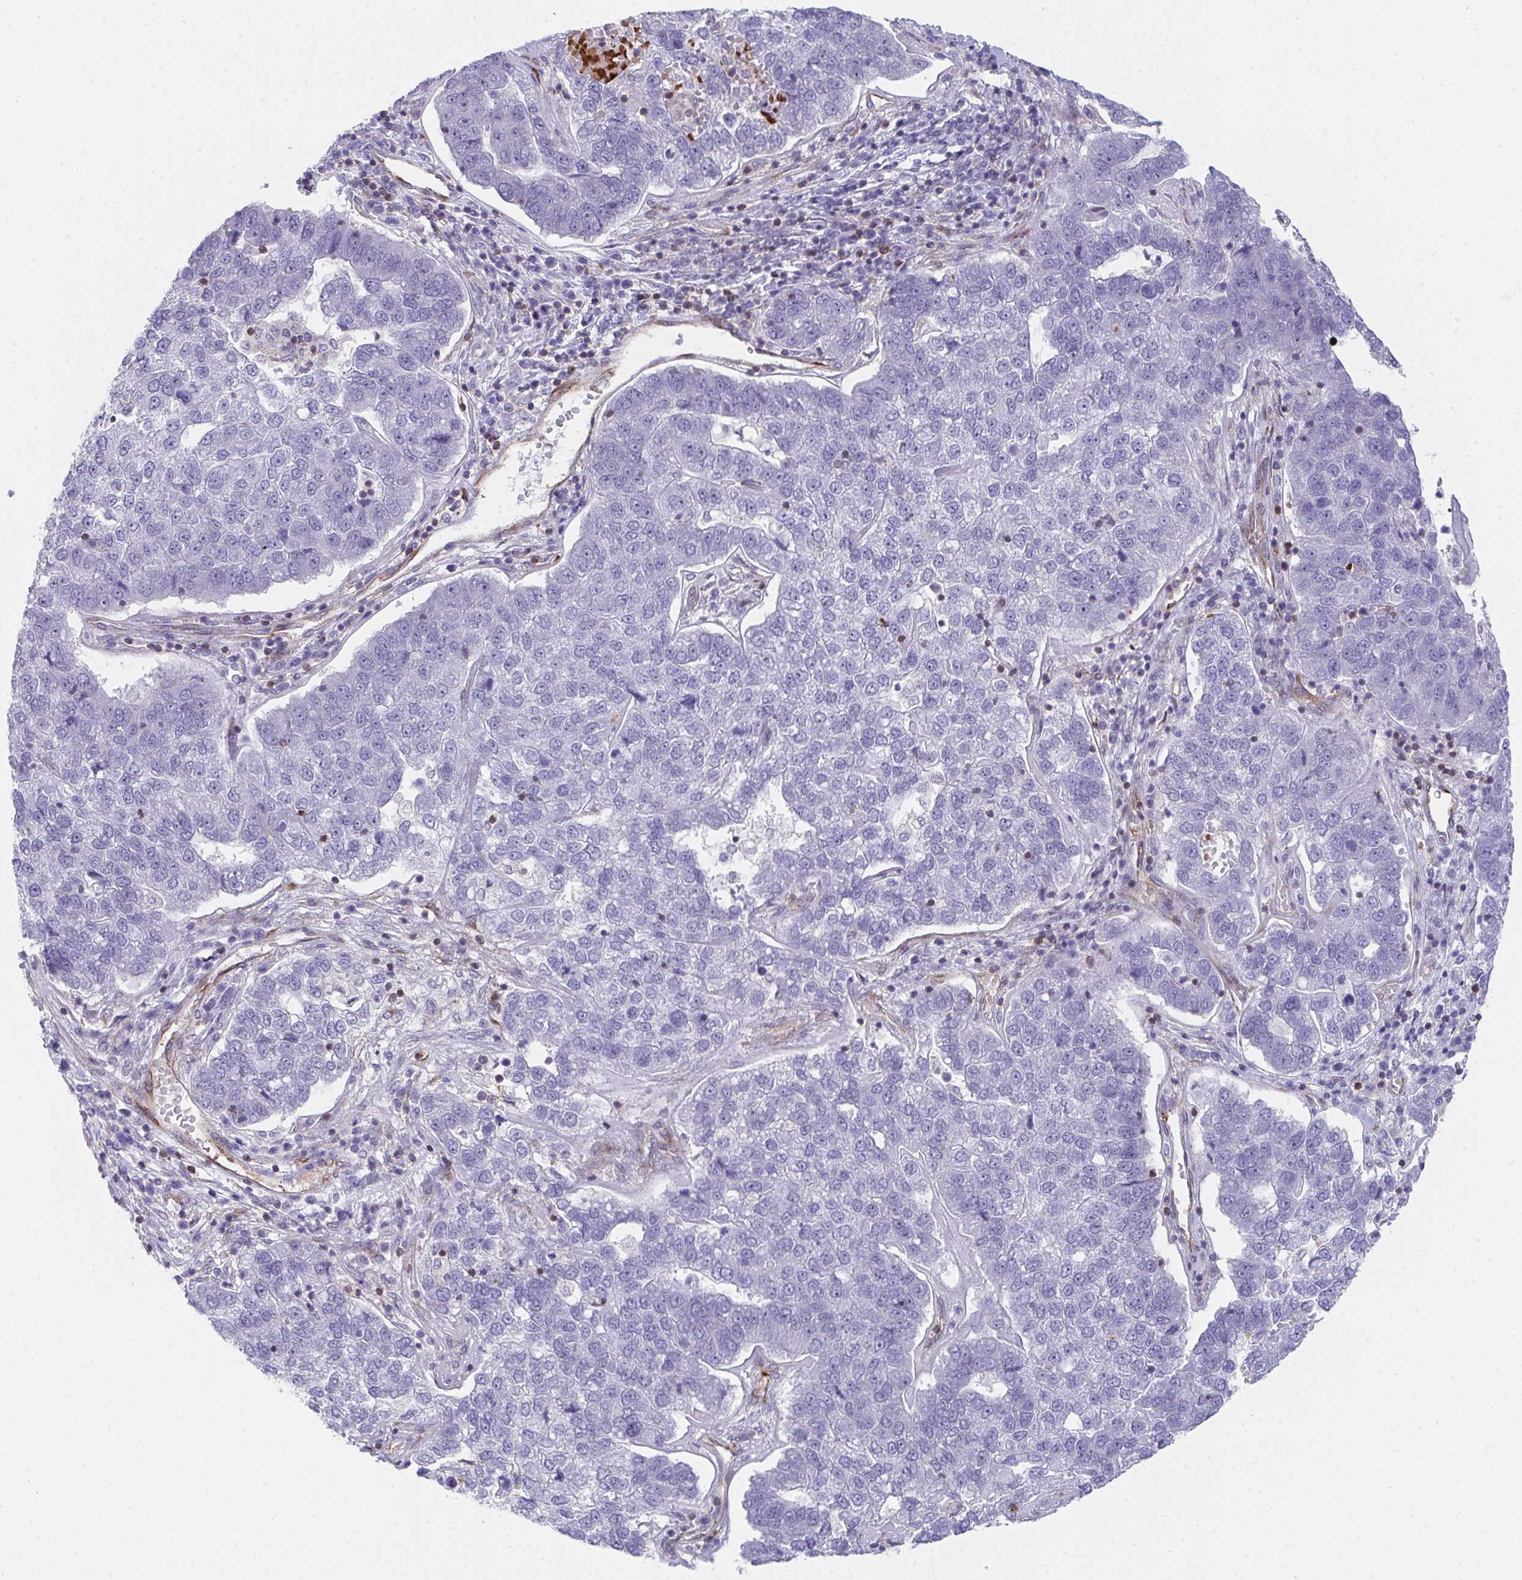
{"staining": {"intensity": "negative", "quantity": "none", "location": "none"}, "tissue": "pancreatic cancer", "cell_type": "Tumor cells", "image_type": "cancer", "snomed": [{"axis": "morphology", "description": "Adenocarcinoma, NOS"}, {"axis": "topography", "description": "Pancreas"}], "caption": "A high-resolution micrograph shows IHC staining of pancreatic adenocarcinoma, which reveals no significant staining in tumor cells.", "gene": "FOXN3", "patient": {"sex": "female", "age": 61}}